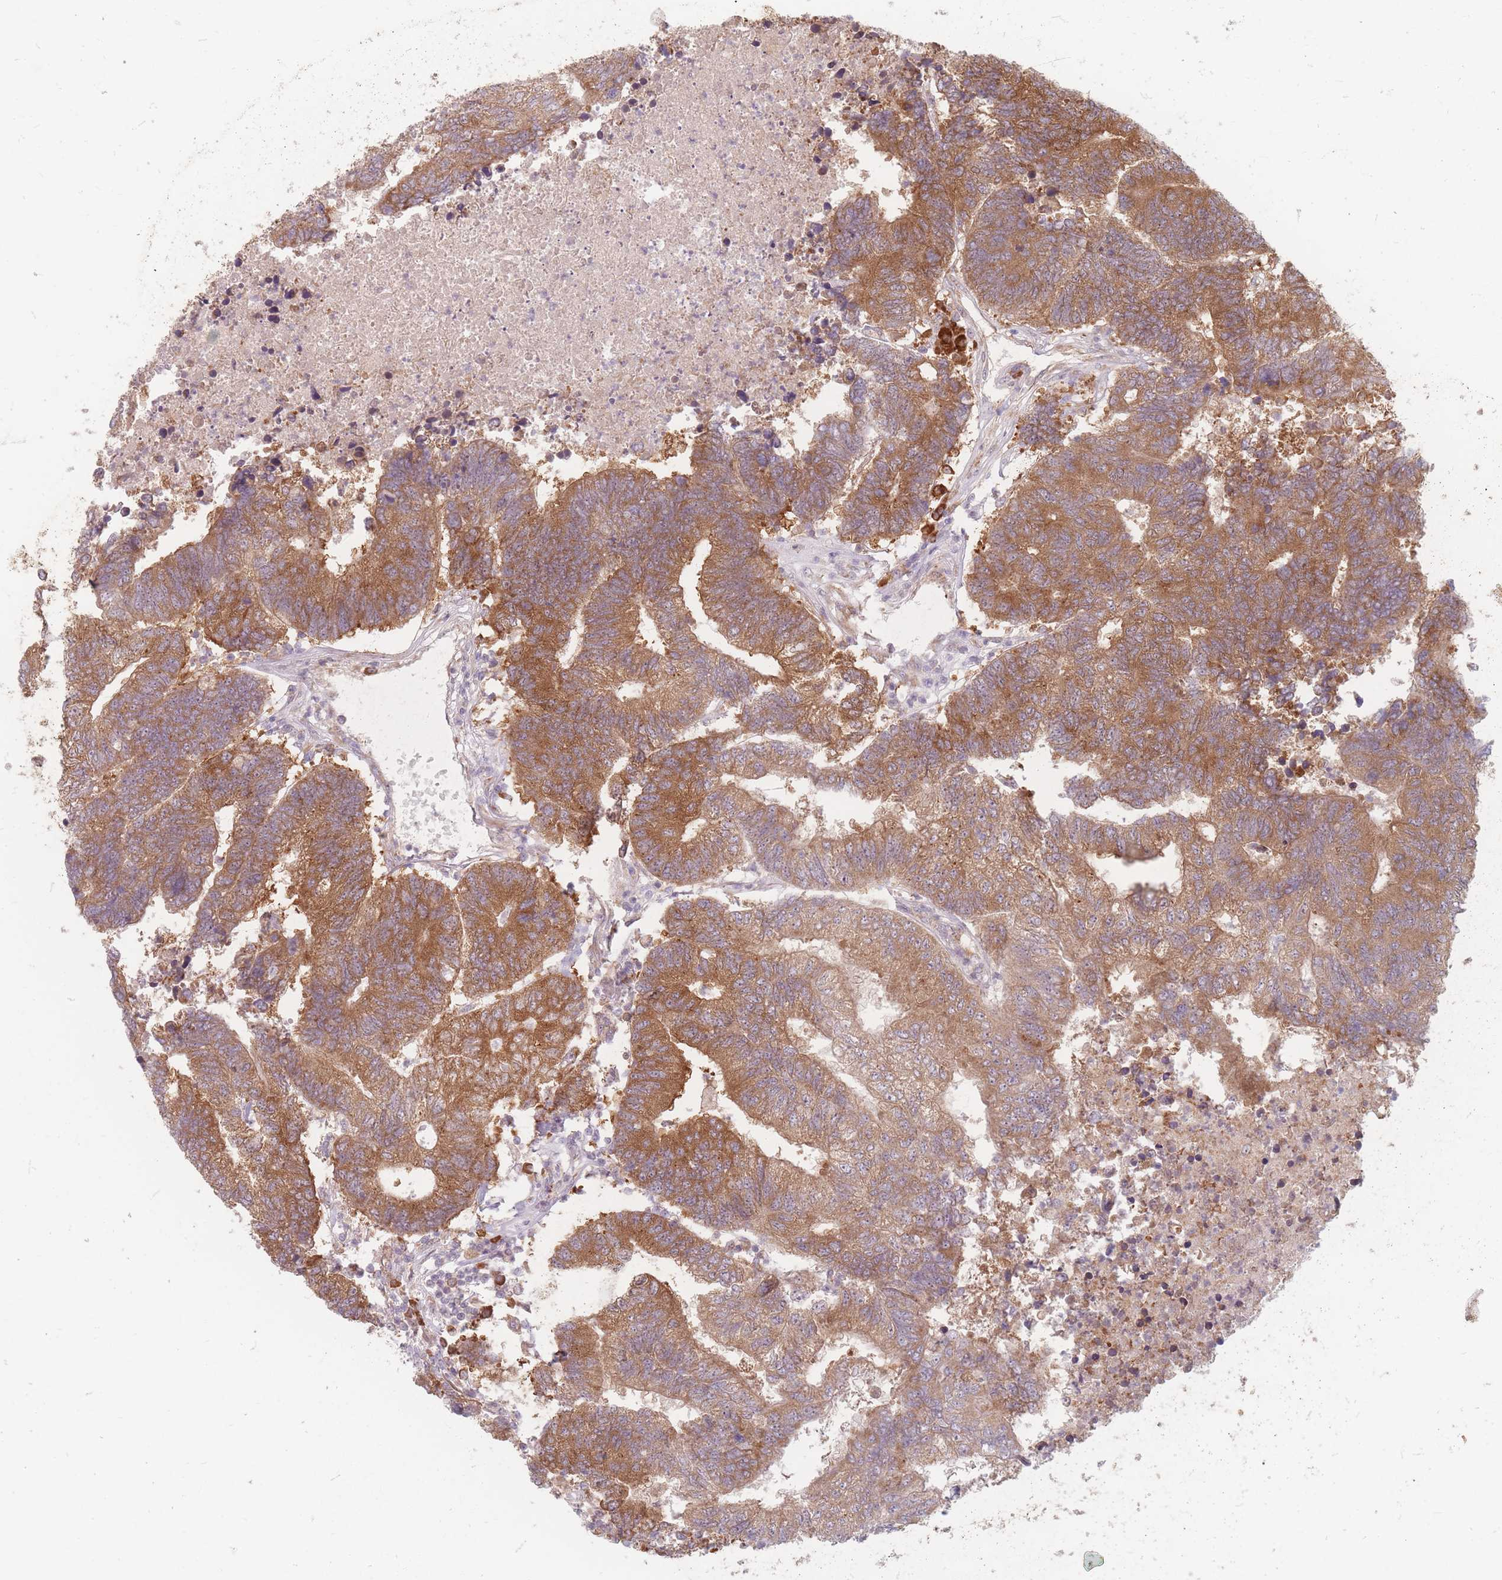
{"staining": {"intensity": "moderate", "quantity": ">75%", "location": "cytoplasmic/membranous"}, "tissue": "colorectal cancer", "cell_type": "Tumor cells", "image_type": "cancer", "snomed": [{"axis": "morphology", "description": "Adenocarcinoma, NOS"}, {"axis": "topography", "description": "Colon"}], "caption": "Colorectal cancer was stained to show a protein in brown. There is medium levels of moderate cytoplasmic/membranous staining in about >75% of tumor cells. (DAB = brown stain, brightfield microscopy at high magnification).", "gene": "SMIM14", "patient": {"sex": "female", "age": 48}}